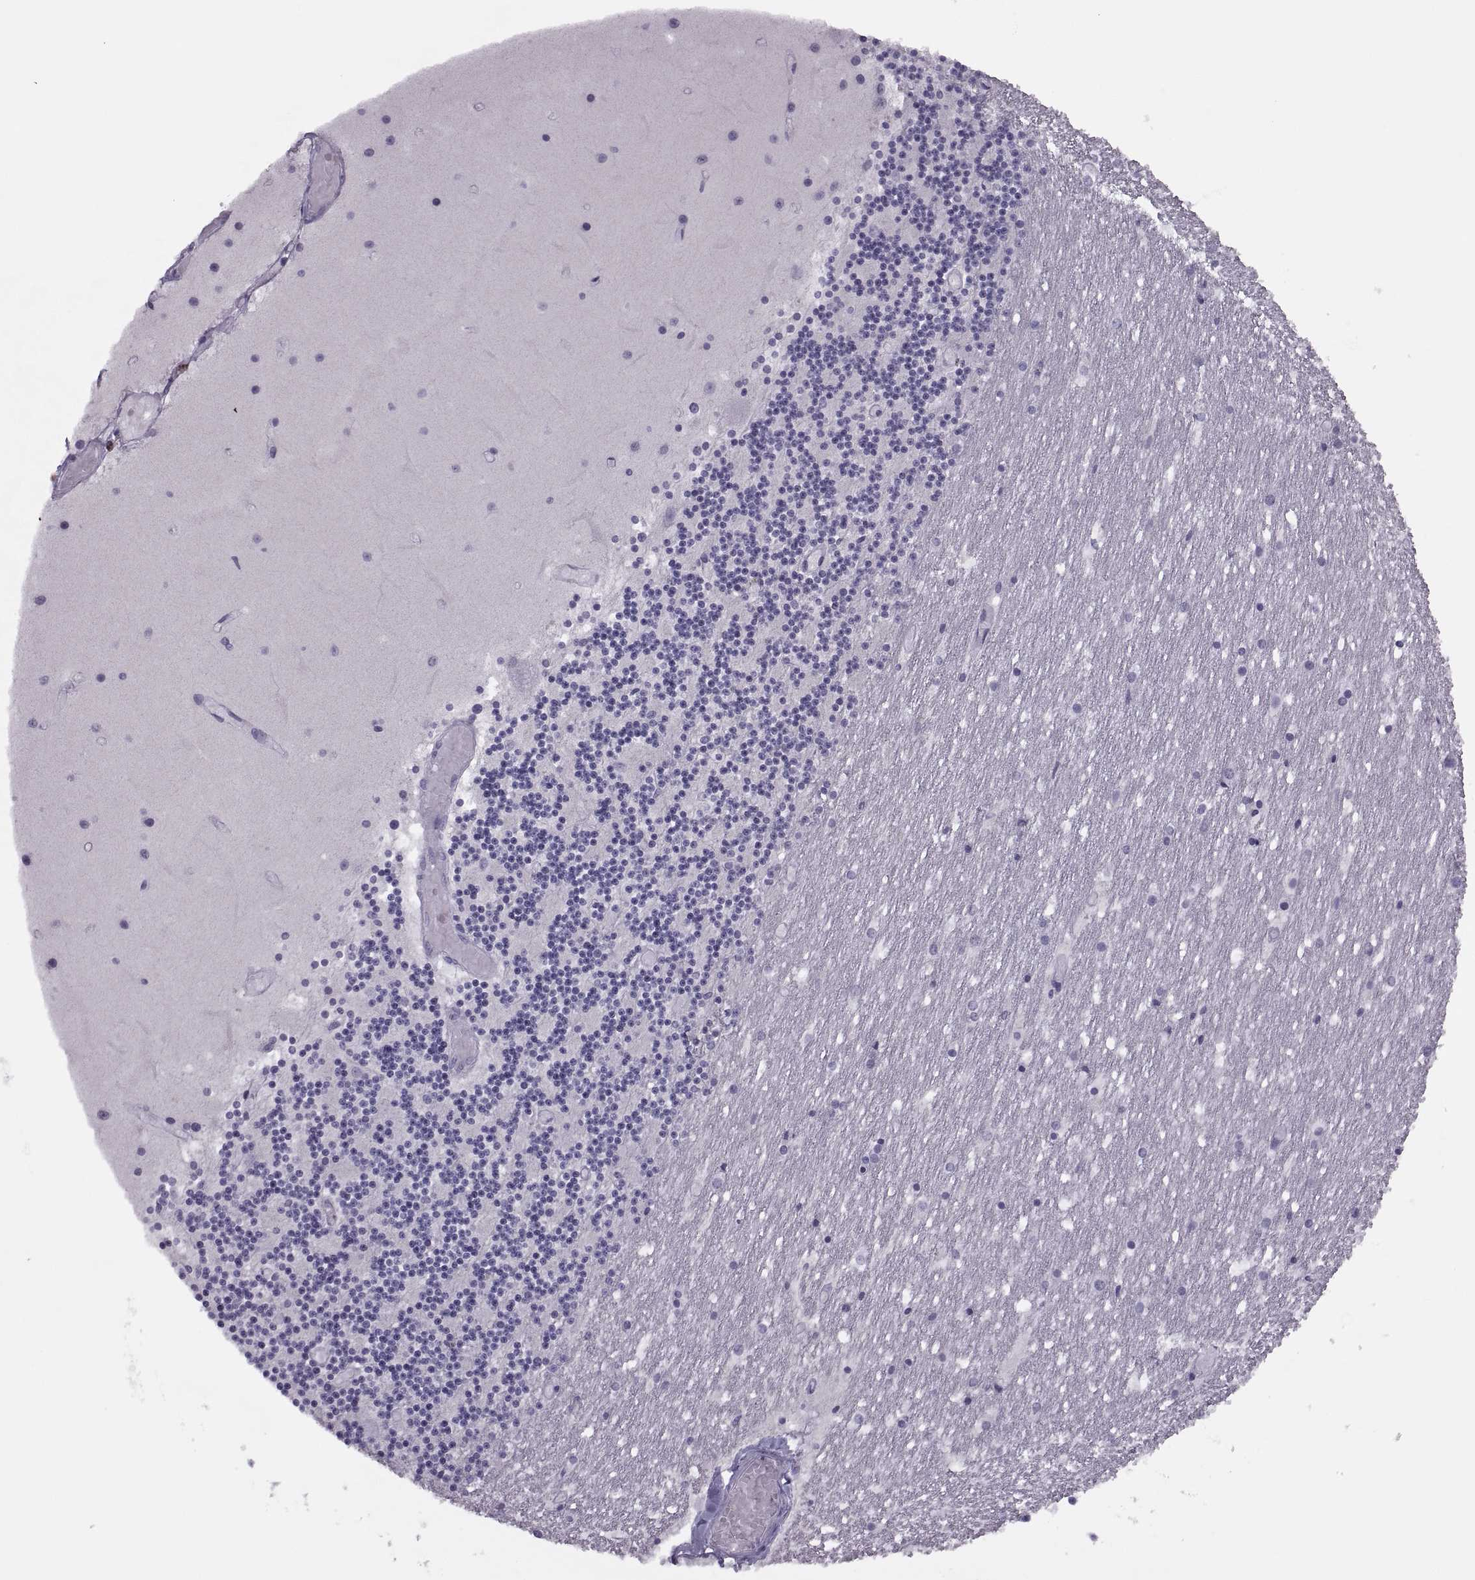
{"staining": {"intensity": "negative", "quantity": "none", "location": "none"}, "tissue": "cerebellum", "cell_type": "Cells in granular layer", "image_type": "normal", "snomed": [{"axis": "morphology", "description": "Normal tissue, NOS"}, {"axis": "topography", "description": "Cerebellum"}], "caption": "Cells in granular layer are negative for brown protein staining in benign cerebellum. The staining was performed using DAB (3,3'-diaminobenzidine) to visualize the protein expression in brown, while the nuclei were stained in blue with hematoxylin (Magnification: 20x).", "gene": "SYNGR4", "patient": {"sex": "female", "age": 28}}